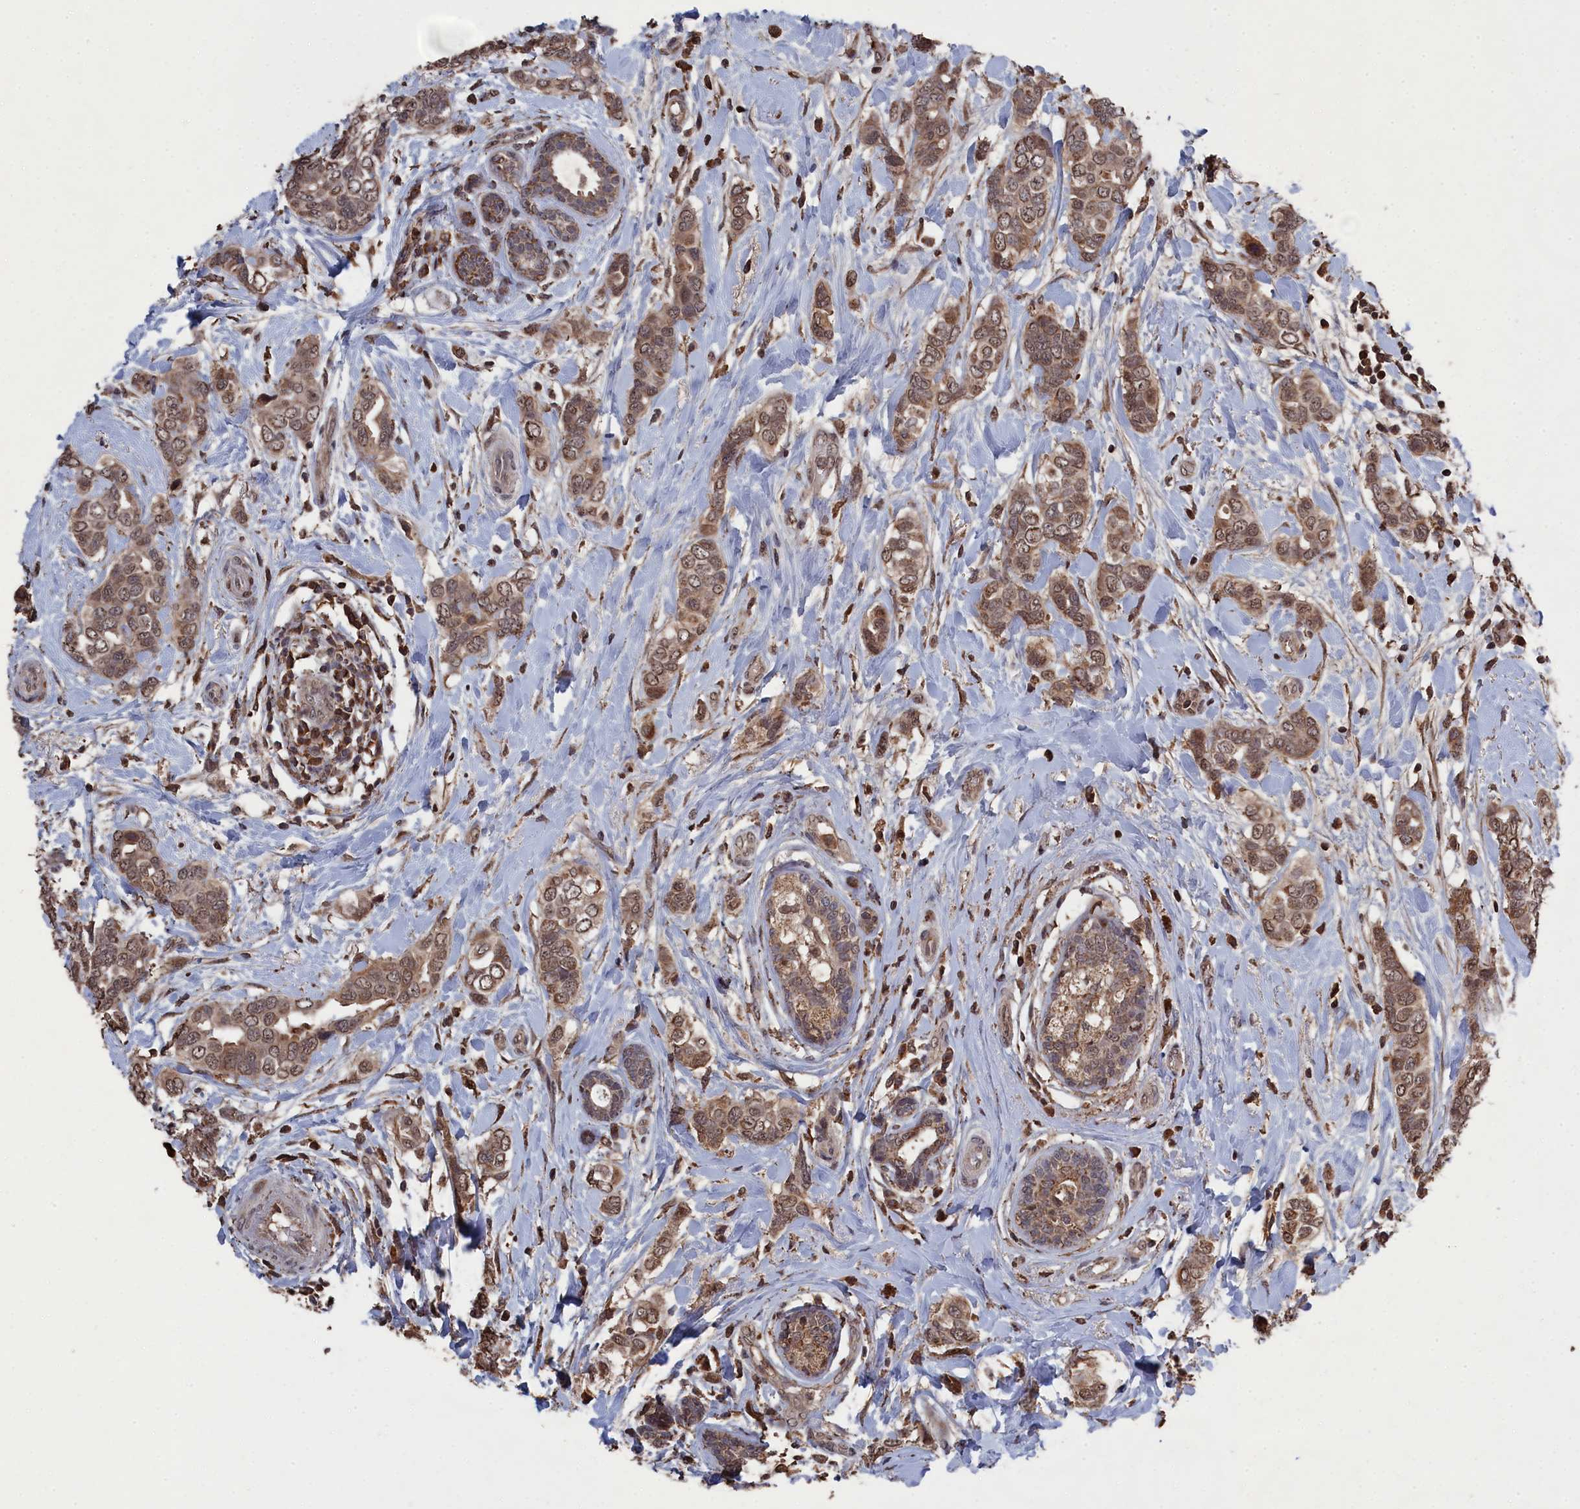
{"staining": {"intensity": "moderate", "quantity": ">75%", "location": "cytoplasmic/membranous,nuclear"}, "tissue": "breast cancer", "cell_type": "Tumor cells", "image_type": "cancer", "snomed": [{"axis": "morphology", "description": "Lobular carcinoma"}, {"axis": "topography", "description": "Breast"}], "caption": "Lobular carcinoma (breast) stained for a protein demonstrates moderate cytoplasmic/membranous and nuclear positivity in tumor cells.", "gene": "CEACAM21", "patient": {"sex": "female", "age": 51}}